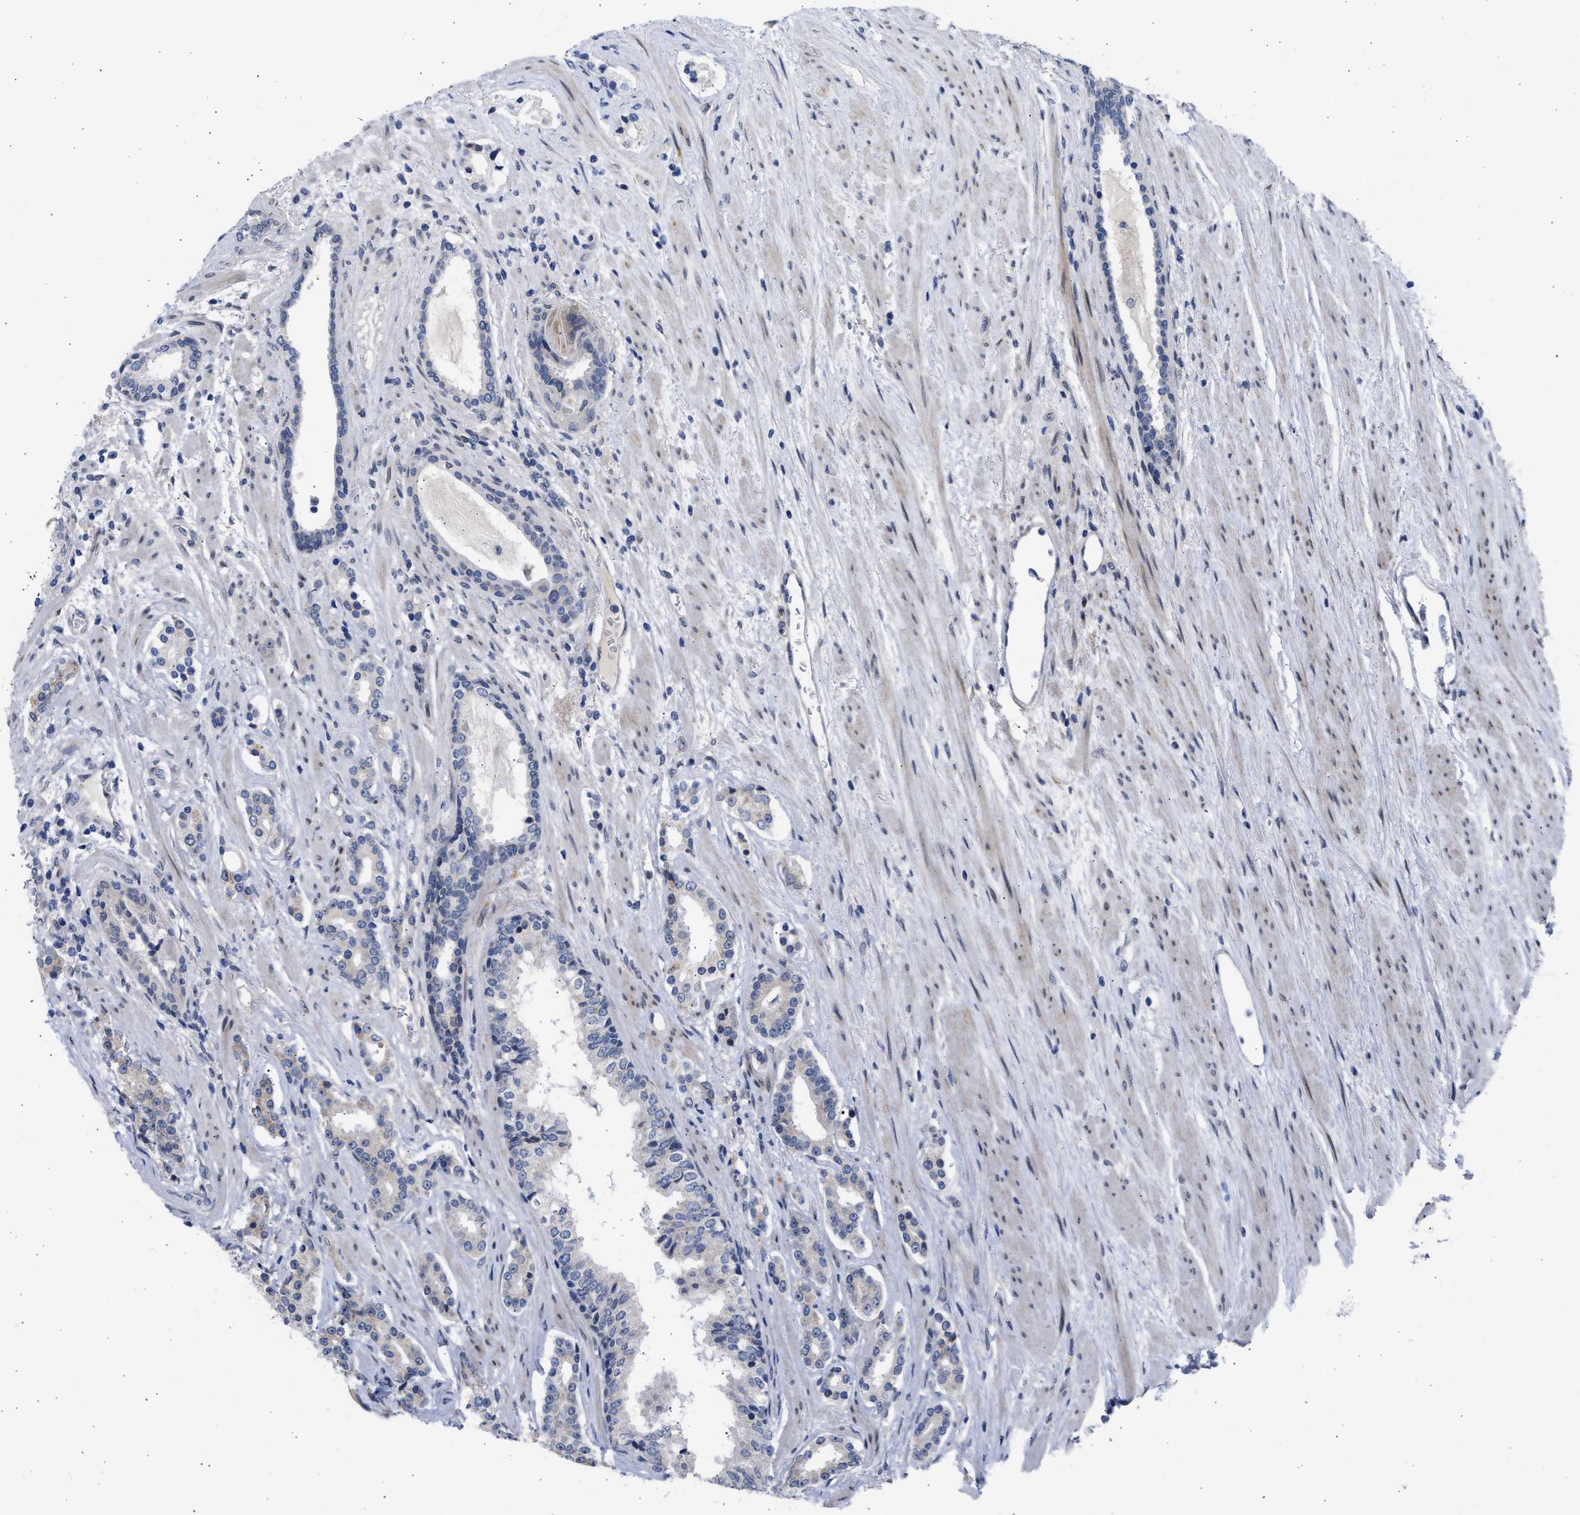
{"staining": {"intensity": "negative", "quantity": "none", "location": "none"}, "tissue": "prostate cancer", "cell_type": "Tumor cells", "image_type": "cancer", "snomed": [{"axis": "morphology", "description": "Adenocarcinoma, High grade"}, {"axis": "topography", "description": "Prostate"}], "caption": "Tumor cells are negative for protein expression in human prostate cancer (adenocarcinoma (high-grade)).", "gene": "NUP35", "patient": {"sex": "male", "age": 71}}